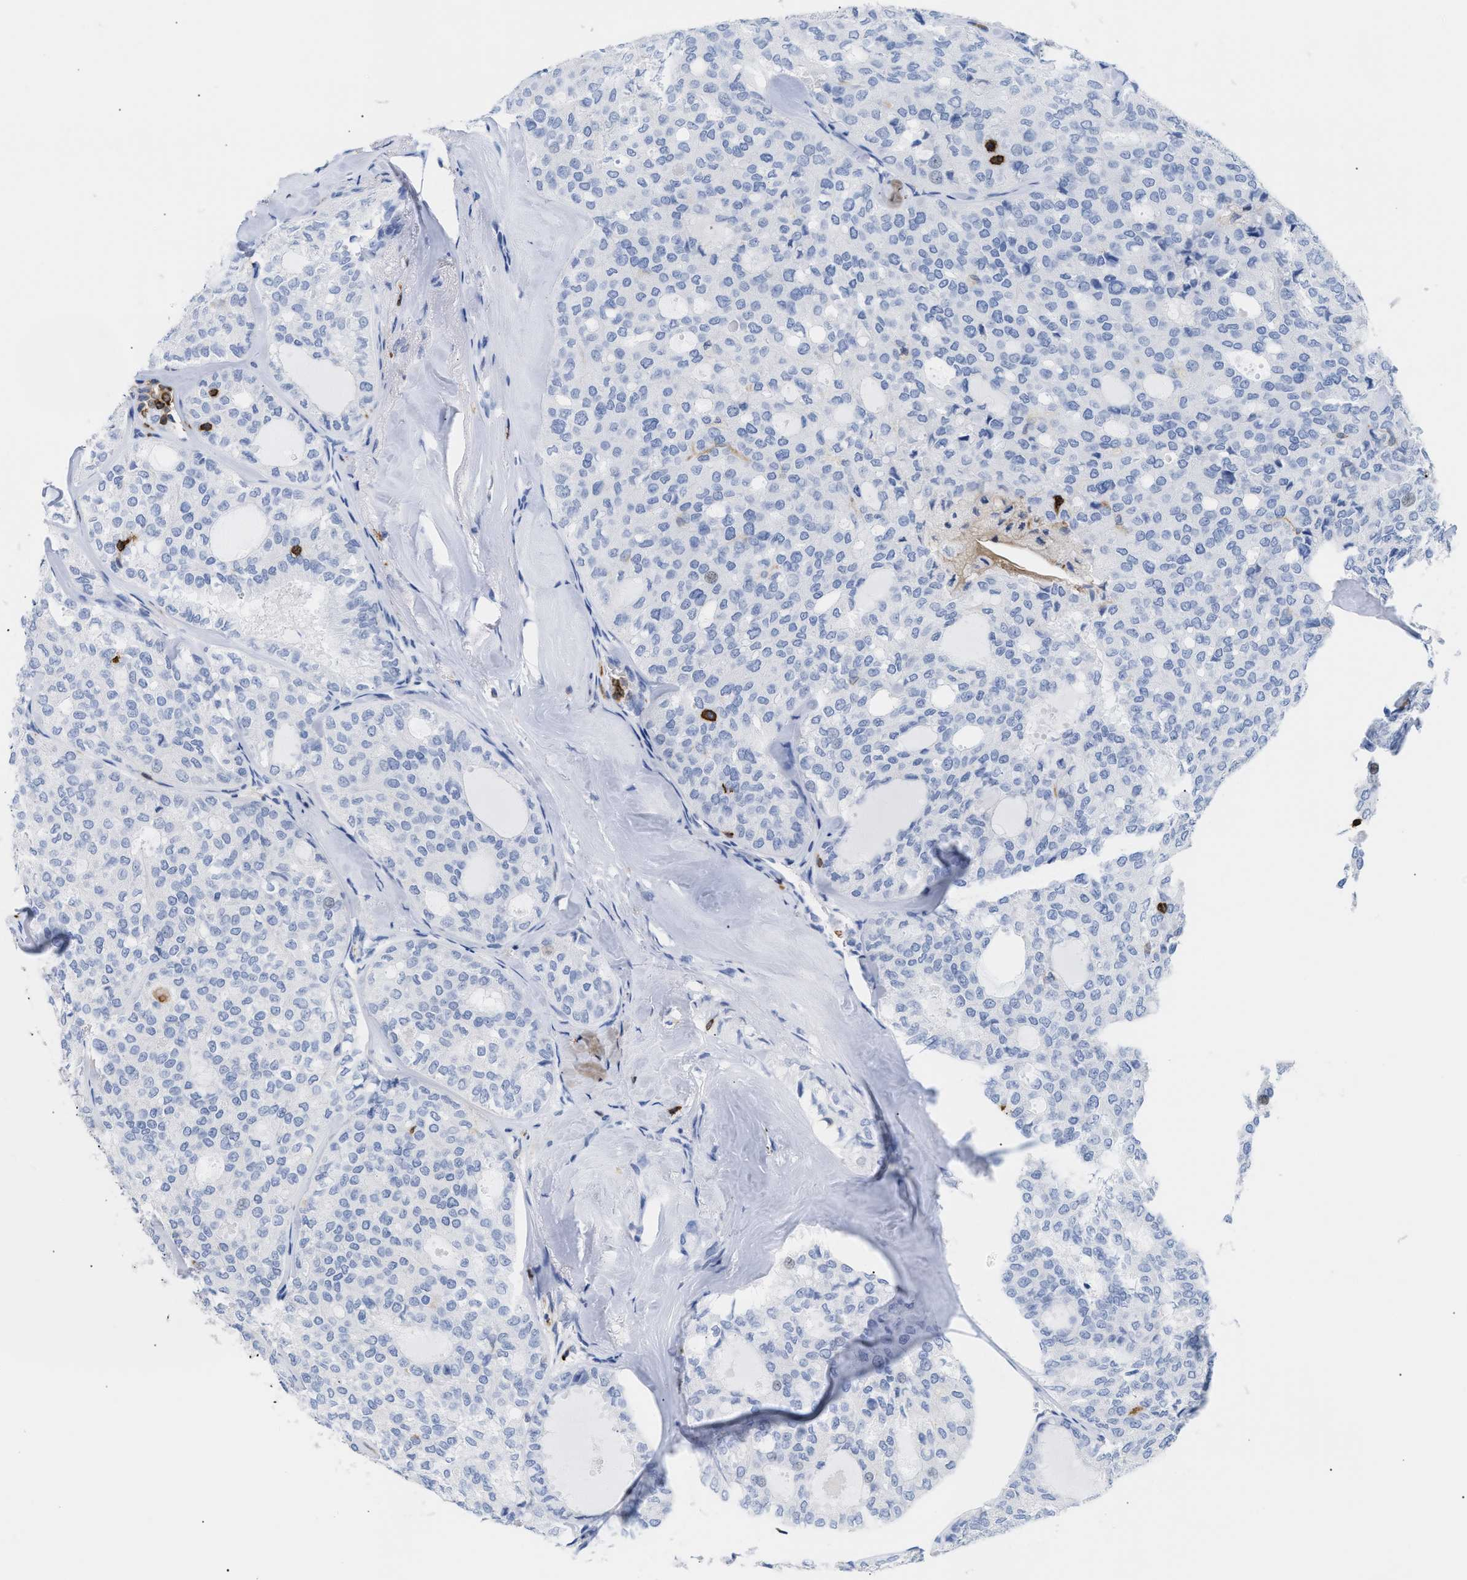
{"staining": {"intensity": "negative", "quantity": "none", "location": "none"}, "tissue": "thyroid cancer", "cell_type": "Tumor cells", "image_type": "cancer", "snomed": [{"axis": "morphology", "description": "Follicular adenoma carcinoma, NOS"}, {"axis": "topography", "description": "Thyroid gland"}], "caption": "IHC histopathology image of human follicular adenoma carcinoma (thyroid) stained for a protein (brown), which displays no expression in tumor cells.", "gene": "LCP1", "patient": {"sex": "male", "age": 75}}